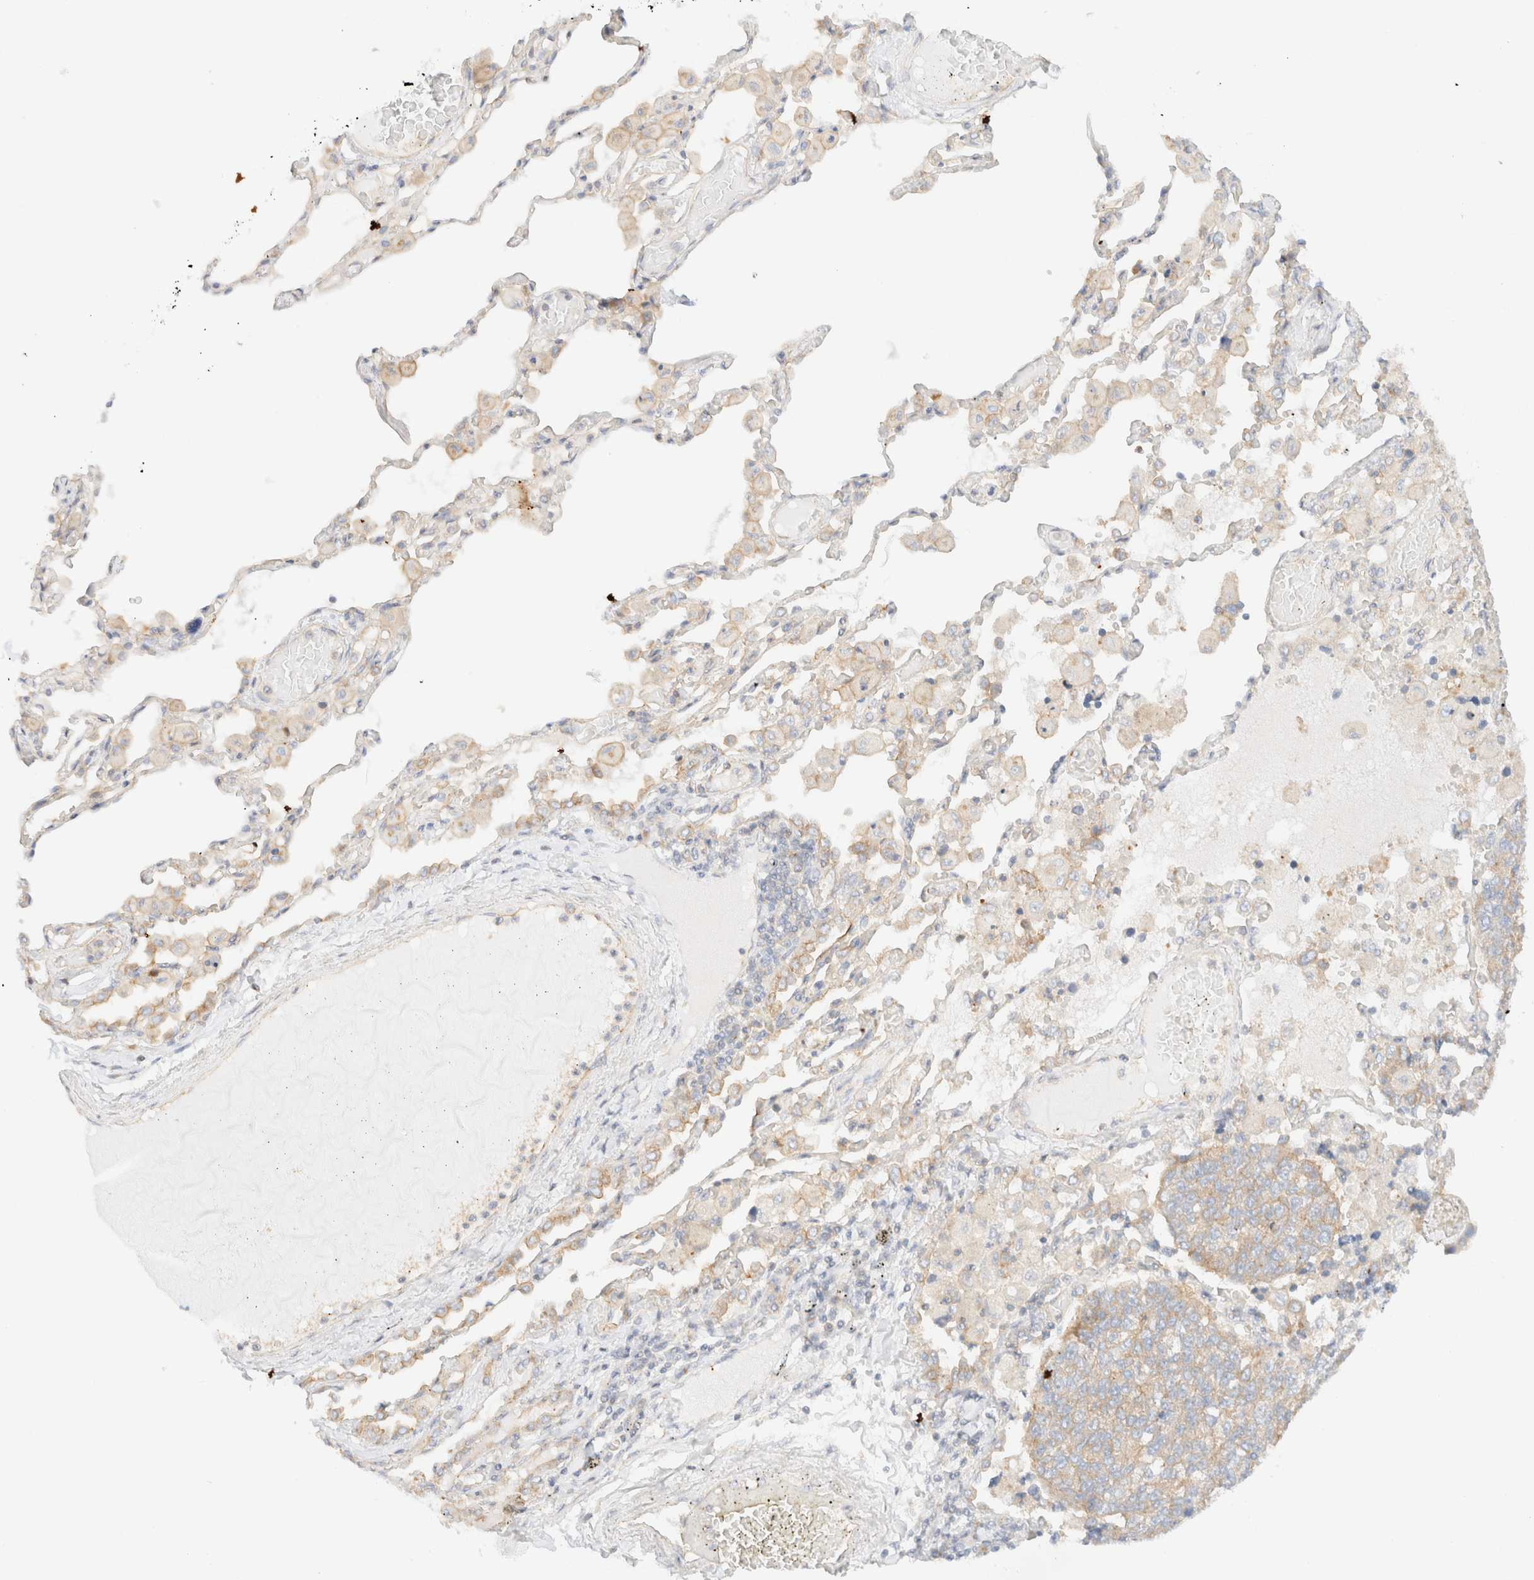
{"staining": {"intensity": "weak", "quantity": ">75%", "location": "cytoplasmic/membranous"}, "tissue": "lung cancer", "cell_type": "Tumor cells", "image_type": "cancer", "snomed": [{"axis": "morphology", "description": "Adenocarcinoma, NOS"}, {"axis": "topography", "description": "Lung"}], "caption": "Immunohistochemical staining of human lung cancer (adenocarcinoma) shows weak cytoplasmic/membranous protein staining in about >75% of tumor cells.", "gene": "MYO10", "patient": {"sex": "male", "age": 49}}